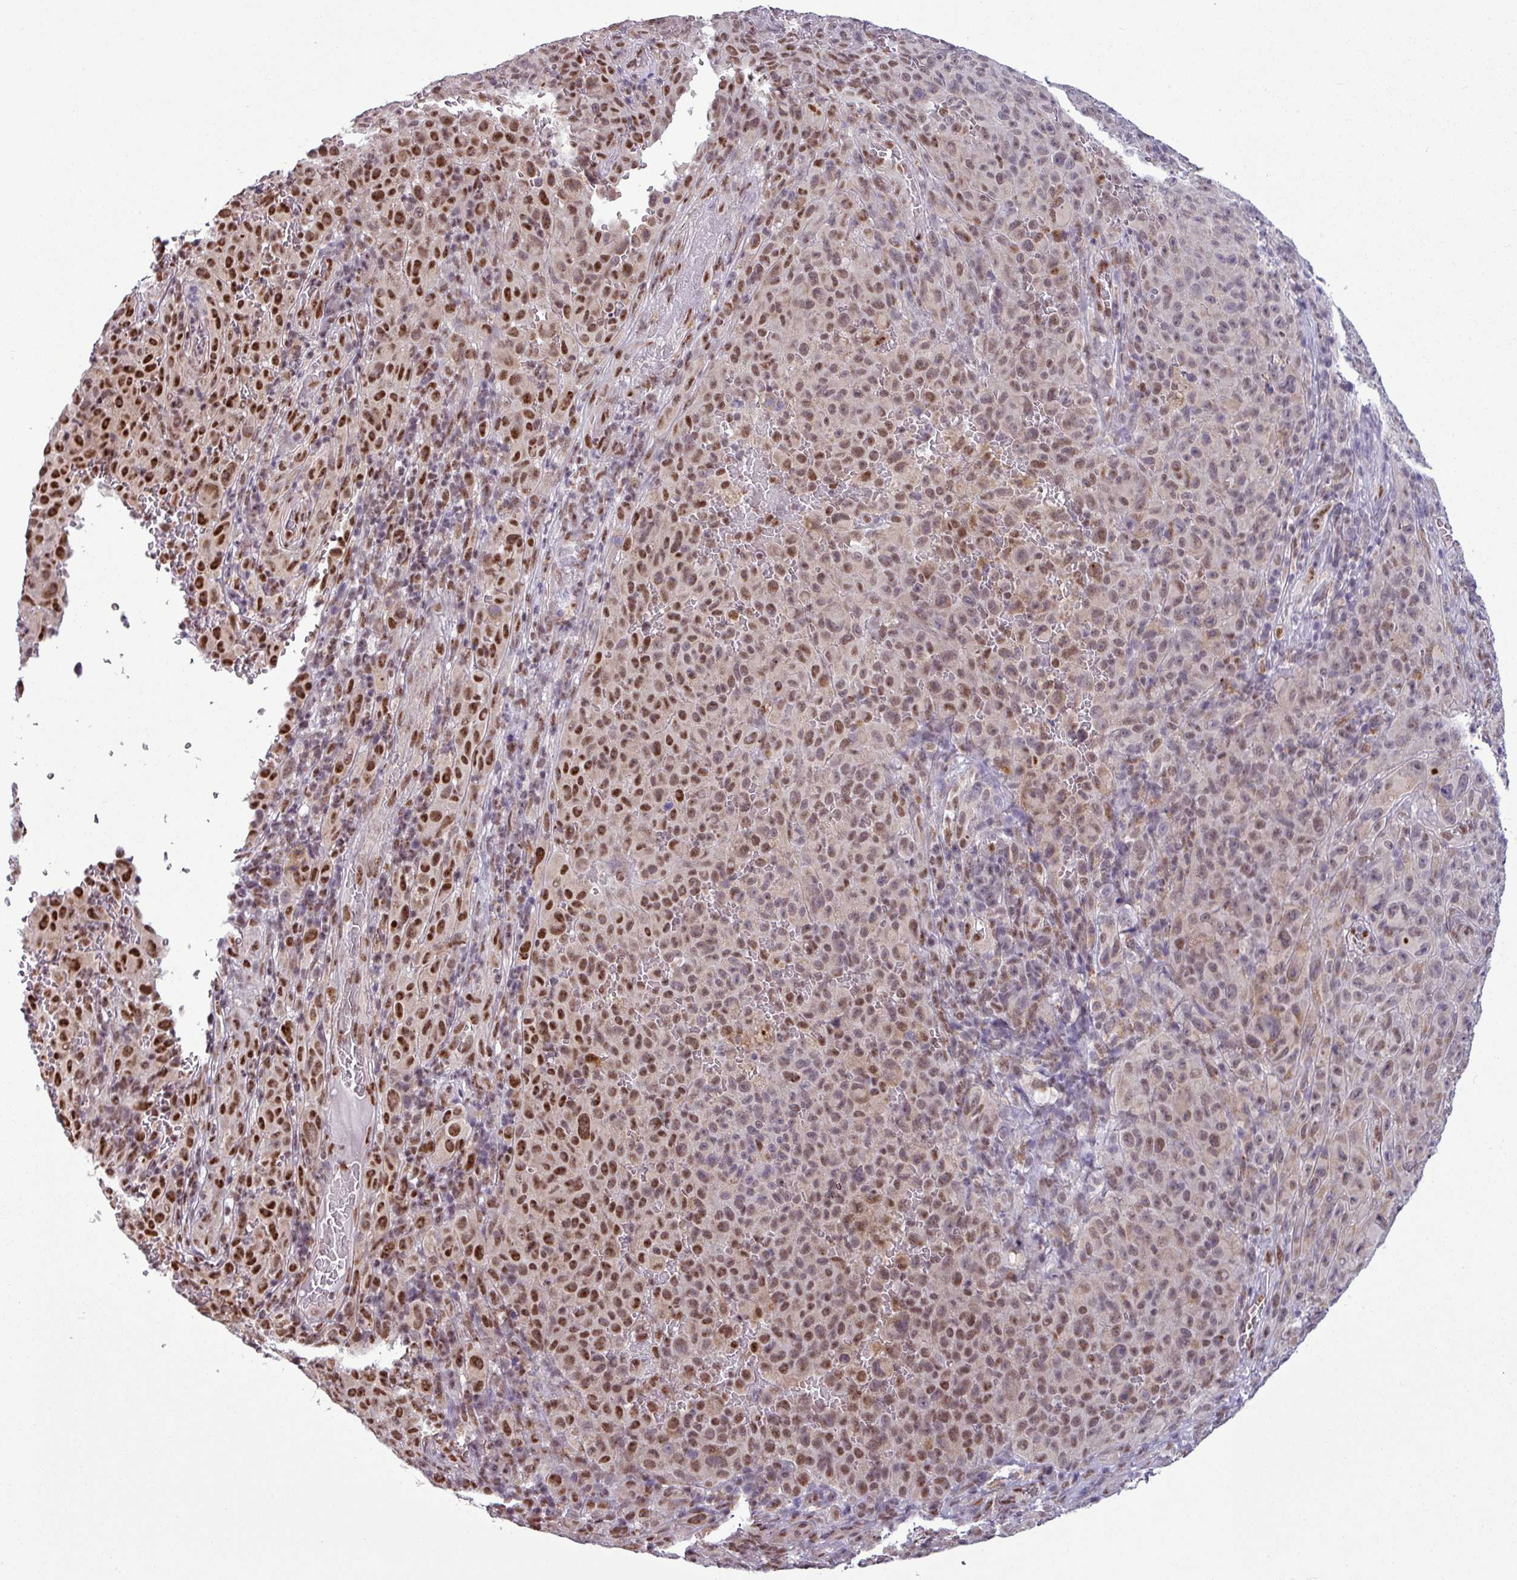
{"staining": {"intensity": "strong", "quantity": "25%-75%", "location": "nuclear"}, "tissue": "melanoma", "cell_type": "Tumor cells", "image_type": "cancer", "snomed": [{"axis": "morphology", "description": "Malignant melanoma, NOS"}, {"axis": "topography", "description": "Skin"}], "caption": "Immunohistochemistry (IHC) micrograph of human malignant melanoma stained for a protein (brown), which demonstrates high levels of strong nuclear expression in about 25%-75% of tumor cells.", "gene": "ZNF217", "patient": {"sex": "female", "age": 82}}